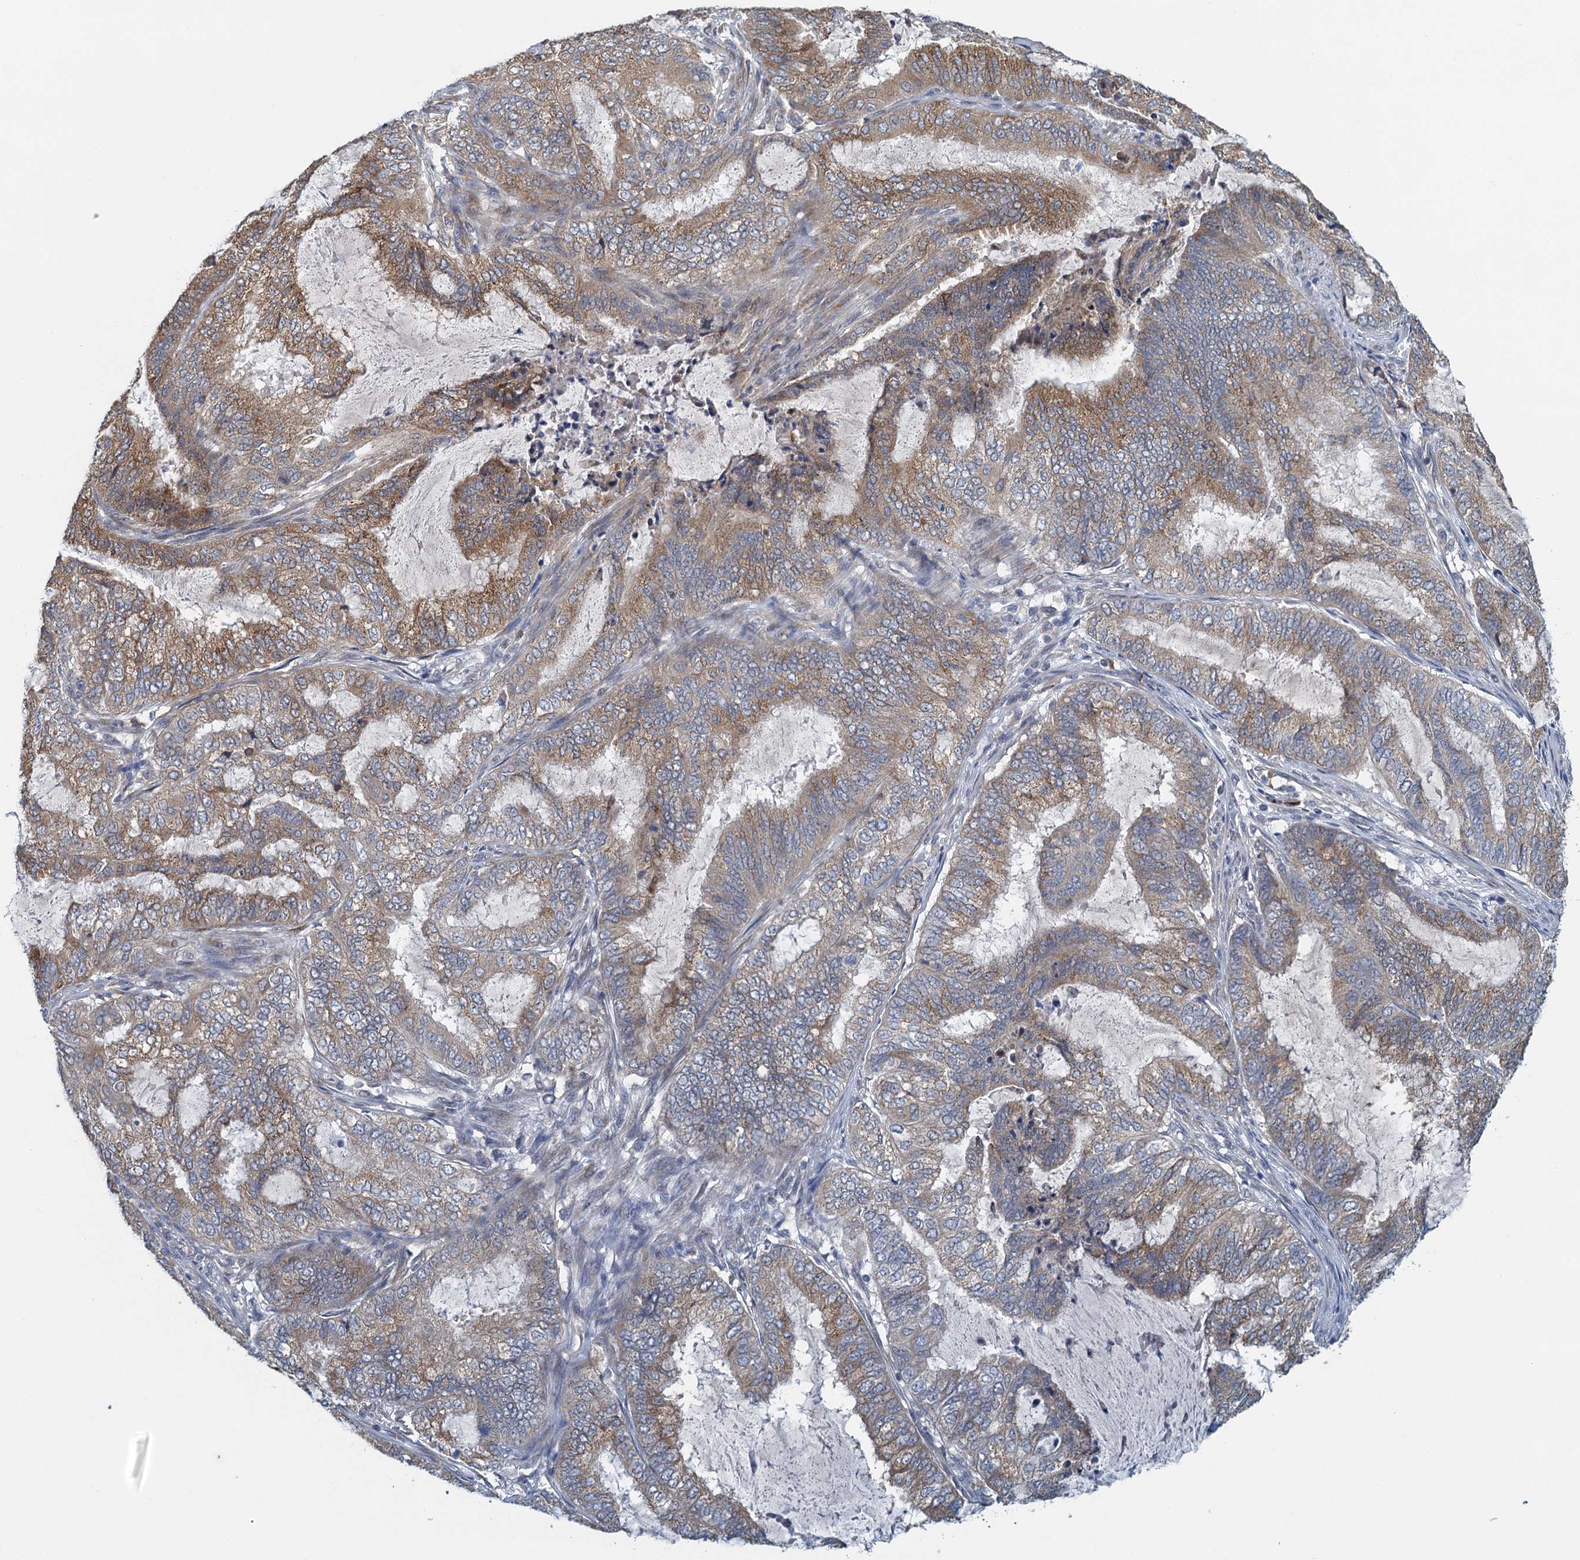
{"staining": {"intensity": "moderate", "quantity": ">75%", "location": "cytoplasmic/membranous"}, "tissue": "endometrial cancer", "cell_type": "Tumor cells", "image_type": "cancer", "snomed": [{"axis": "morphology", "description": "Adenocarcinoma, NOS"}, {"axis": "topography", "description": "Endometrium"}], "caption": "This histopathology image displays IHC staining of human endometrial adenocarcinoma, with medium moderate cytoplasmic/membranous expression in approximately >75% of tumor cells.", "gene": "ALG2", "patient": {"sex": "female", "age": 51}}